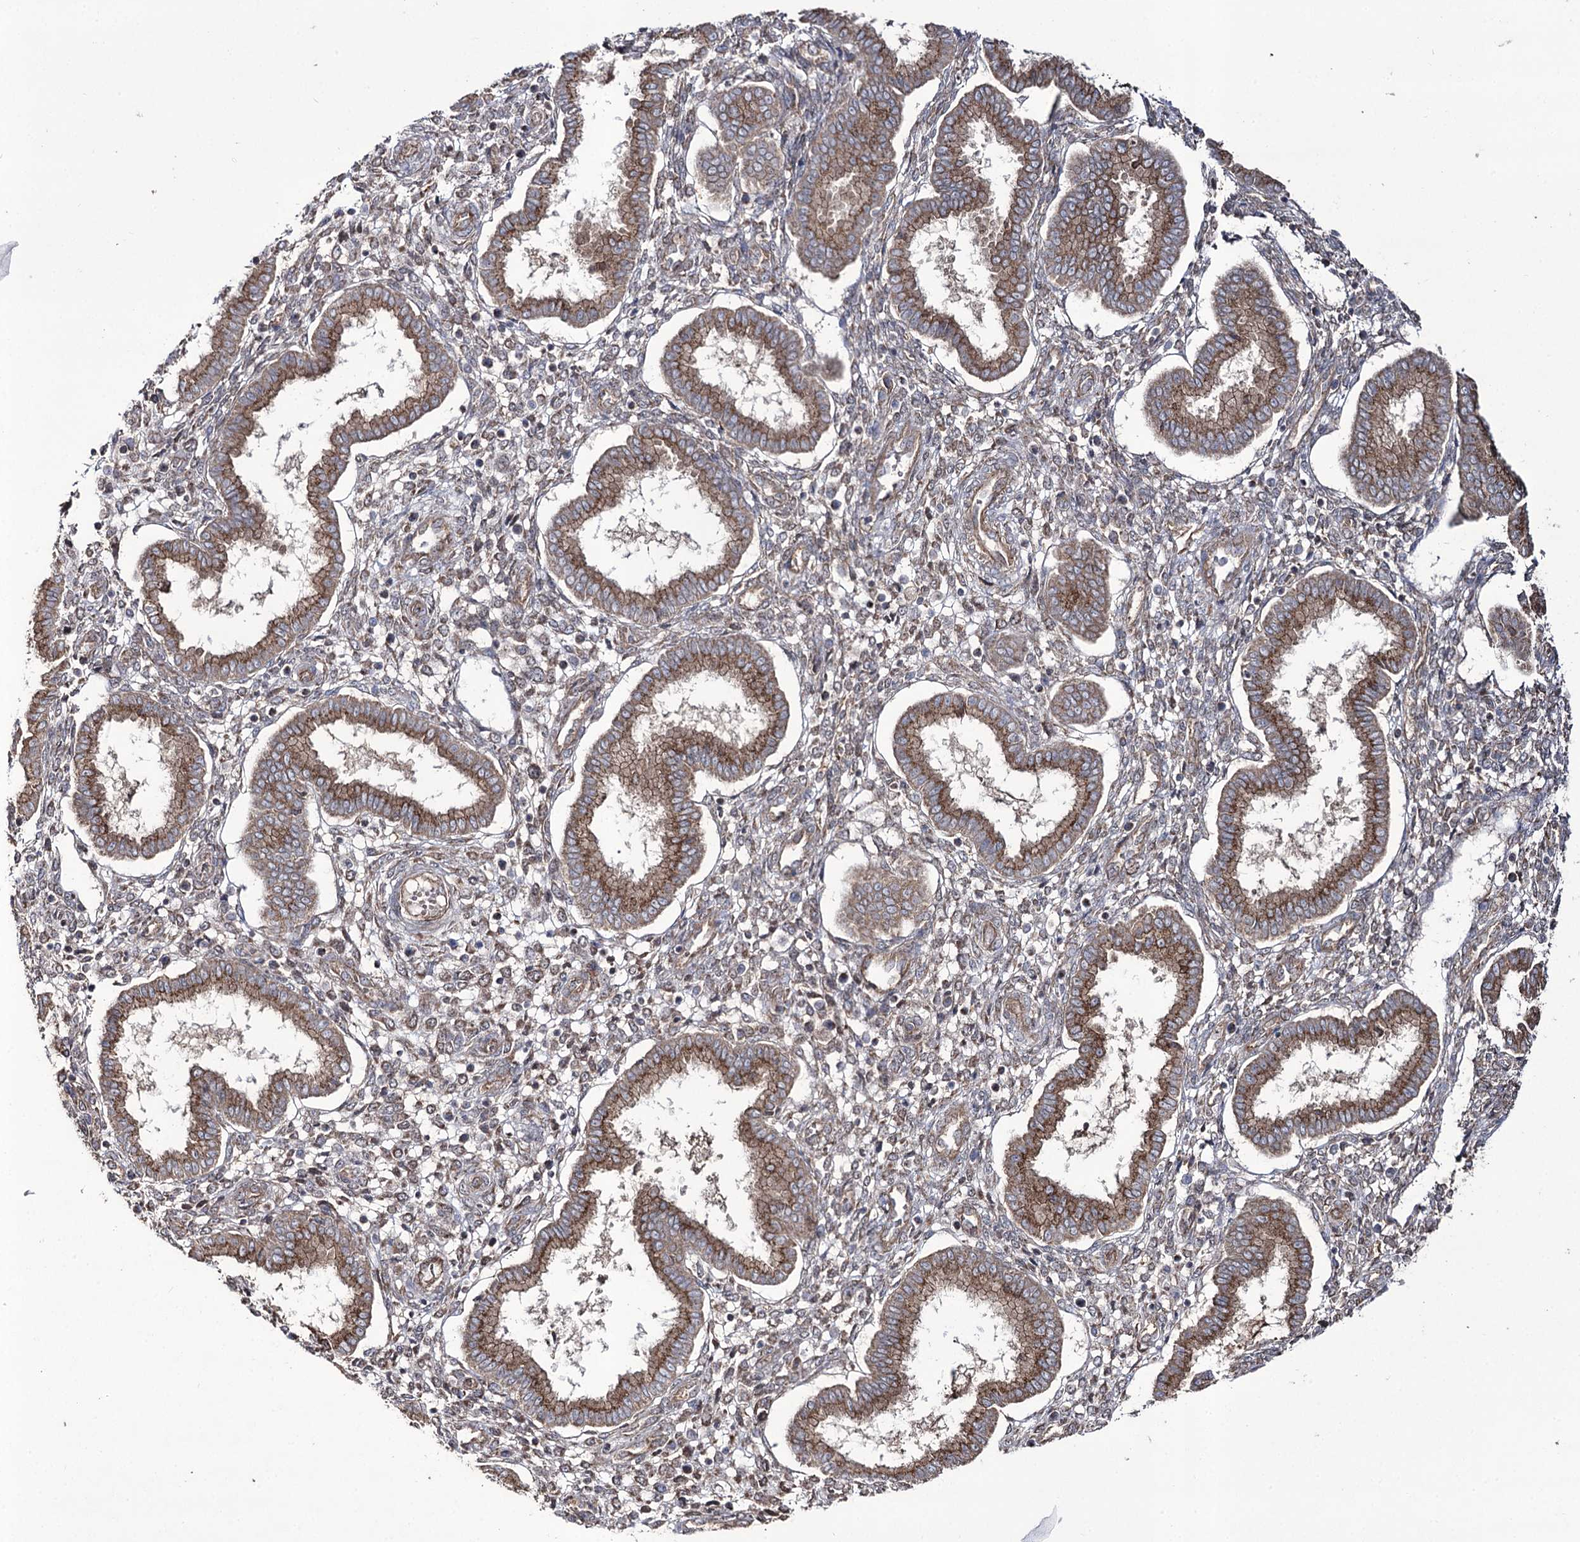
{"staining": {"intensity": "moderate", "quantity": "<25%", "location": "cytoplasmic/membranous"}, "tissue": "endometrium", "cell_type": "Cells in endometrial stroma", "image_type": "normal", "snomed": [{"axis": "morphology", "description": "Normal tissue, NOS"}, {"axis": "topography", "description": "Endometrium"}], "caption": "Immunohistochemistry staining of unremarkable endometrium, which exhibits low levels of moderate cytoplasmic/membranous expression in approximately <25% of cells in endometrial stroma indicating moderate cytoplasmic/membranous protein staining. The staining was performed using DAB (brown) for protein detection and nuclei were counterstained in hematoxylin (blue).", "gene": "REXO2", "patient": {"sex": "female", "age": 24}}